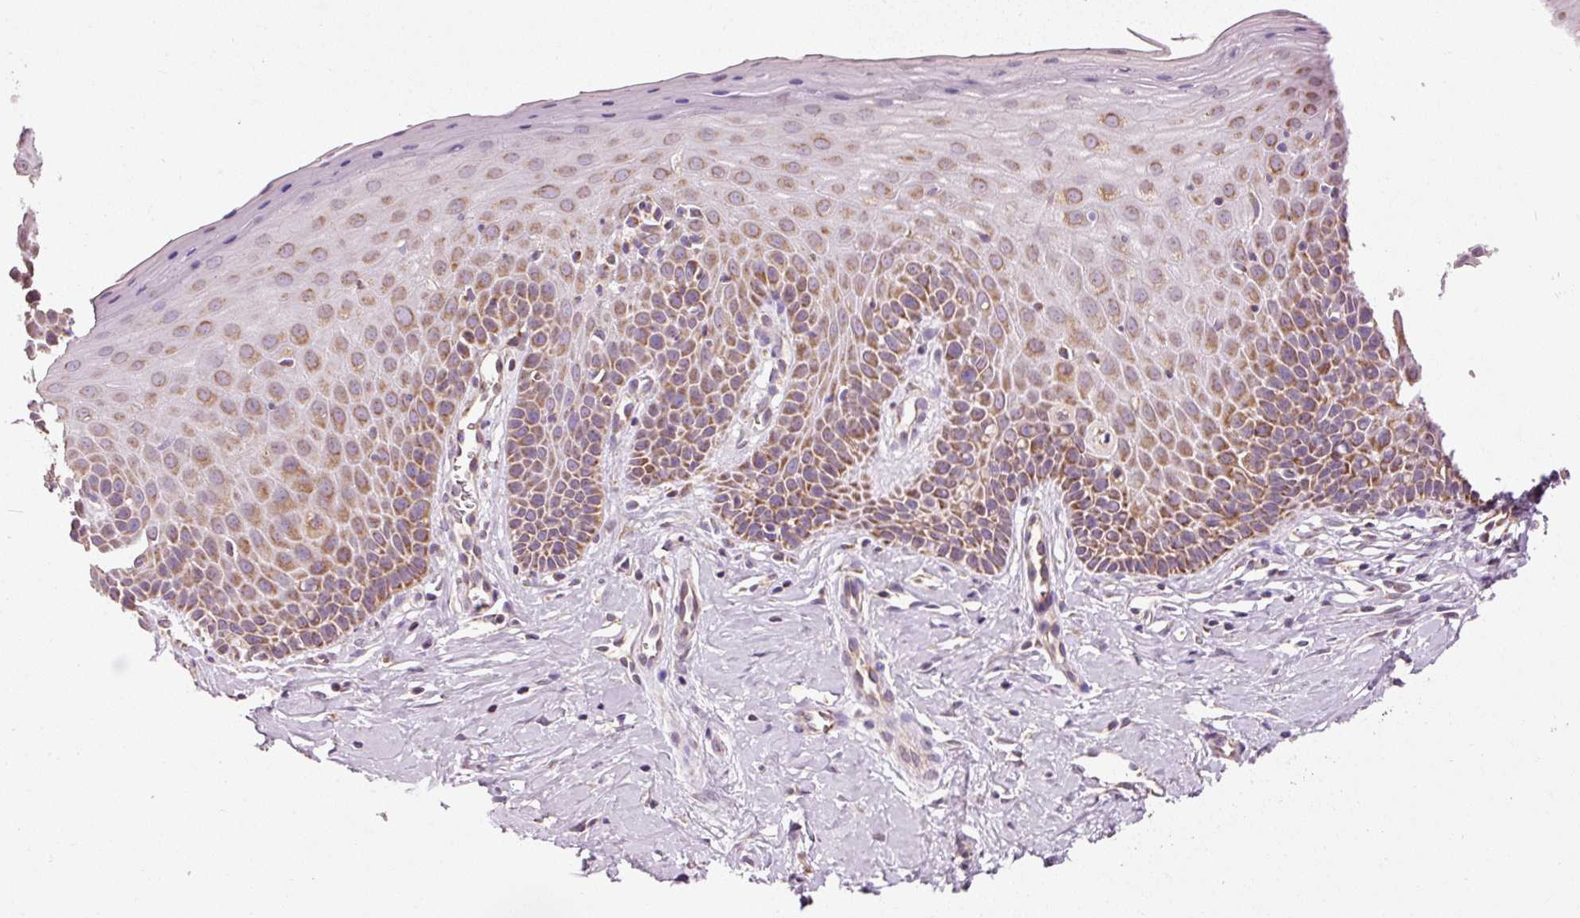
{"staining": {"intensity": "moderate", "quantity": ">75%", "location": "cytoplasmic/membranous"}, "tissue": "cervix", "cell_type": "Glandular cells", "image_type": "normal", "snomed": [{"axis": "morphology", "description": "Normal tissue, NOS"}, {"axis": "topography", "description": "Cervix"}], "caption": "Protein staining of unremarkable cervix reveals moderate cytoplasmic/membranous expression in about >75% of glandular cells.", "gene": "NDUFB4", "patient": {"sex": "female", "age": 36}}